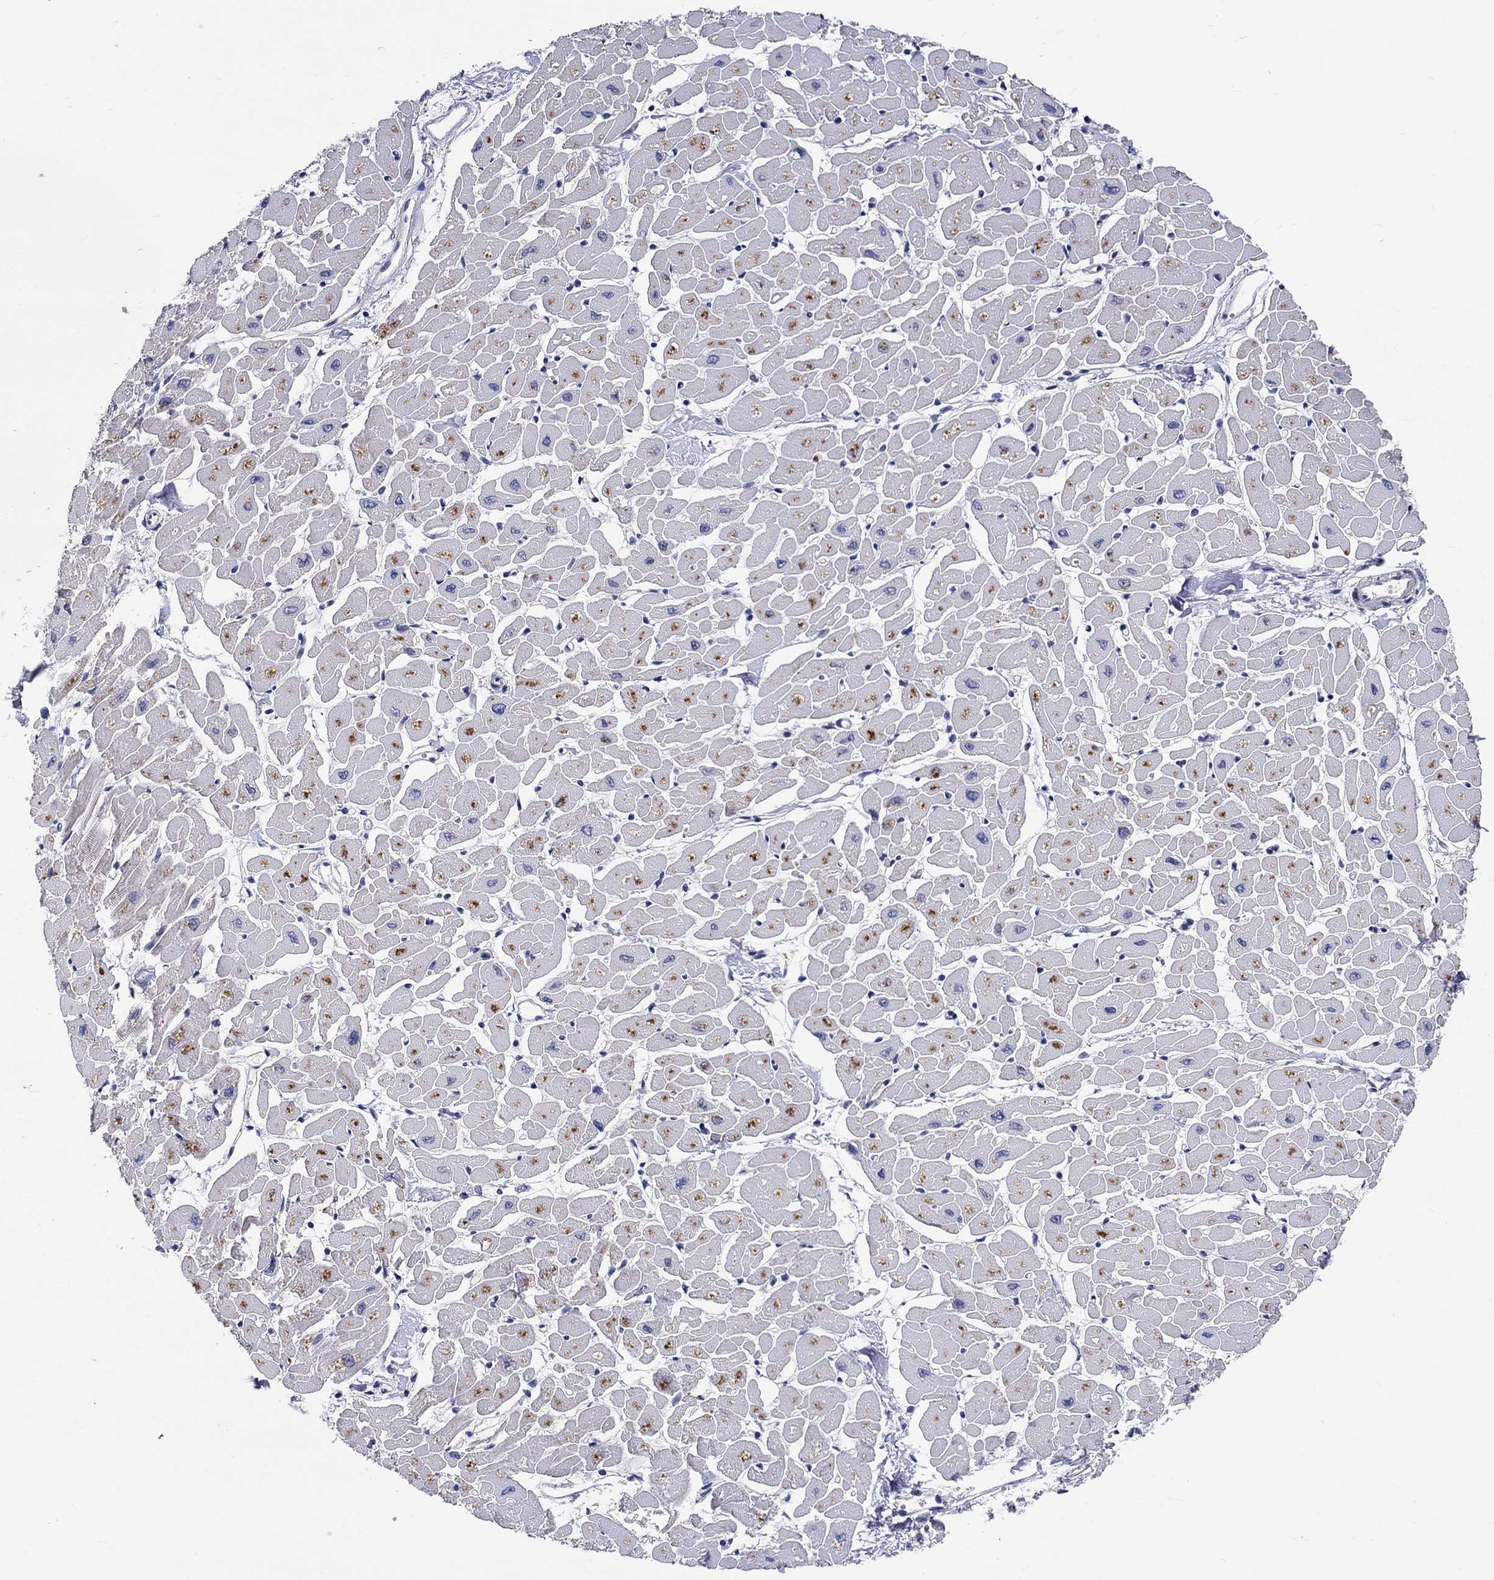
{"staining": {"intensity": "negative", "quantity": "none", "location": "none"}, "tissue": "heart muscle", "cell_type": "Cardiomyocytes", "image_type": "normal", "snomed": [{"axis": "morphology", "description": "Normal tissue, NOS"}, {"axis": "topography", "description": "Heart"}], "caption": "A high-resolution micrograph shows immunohistochemistry staining of benign heart muscle, which exhibits no significant staining in cardiomyocytes. (Brightfield microscopy of DAB (3,3'-diaminobenzidine) immunohistochemistry (IHC) at high magnification).", "gene": "CHIT1", "patient": {"sex": "male", "age": 57}}